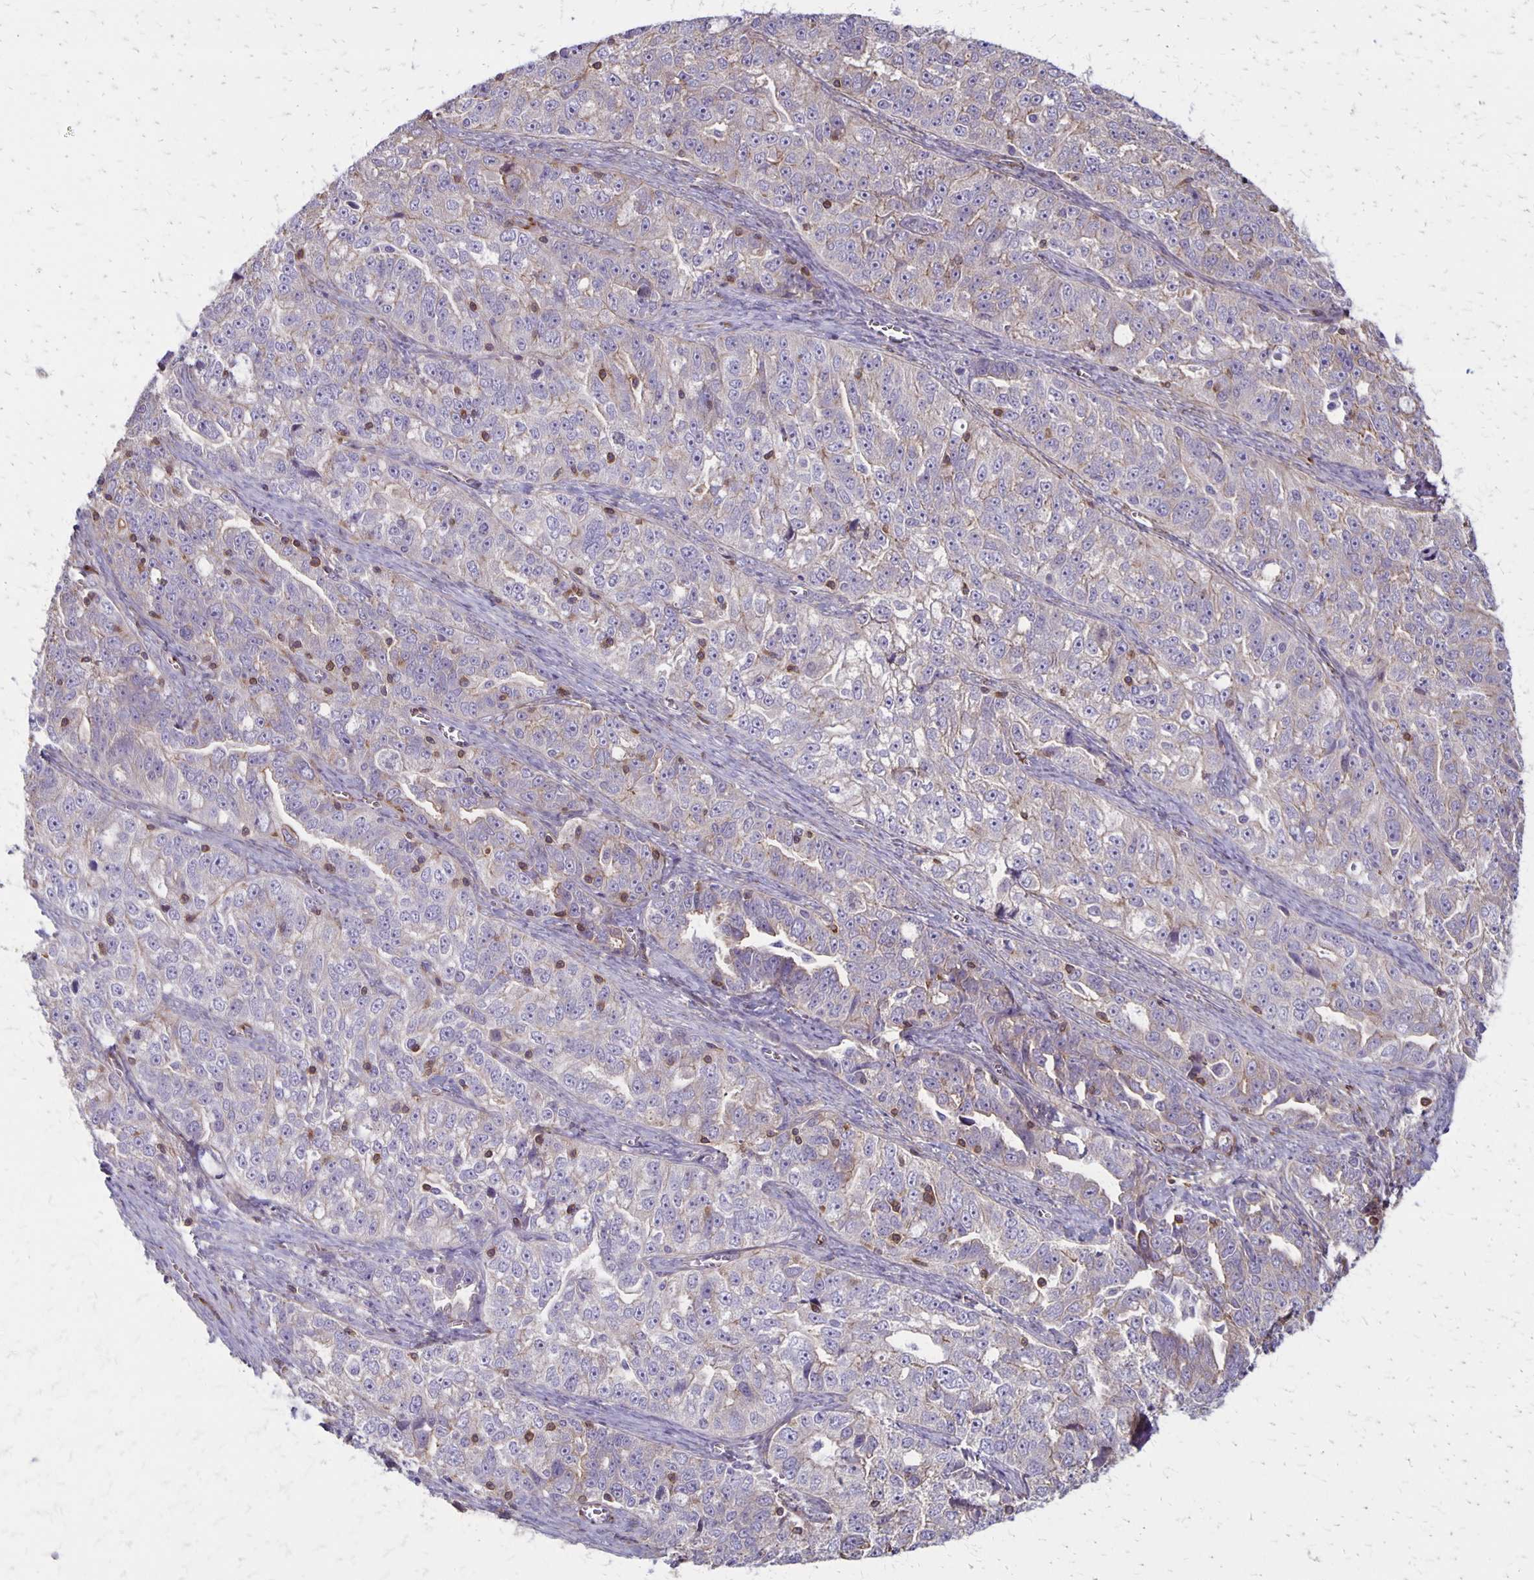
{"staining": {"intensity": "negative", "quantity": "none", "location": "none"}, "tissue": "ovarian cancer", "cell_type": "Tumor cells", "image_type": "cancer", "snomed": [{"axis": "morphology", "description": "Cystadenocarcinoma, serous, NOS"}, {"axis": "topography", "description": "Ovary"}], "caption": "Immunohistochemistry micrograph of human ovarian cancer (serous cystadenocarcinoma) stained for a protein (brown), which exhibits no staining in tumor cells.", "gene": "SEPTIN5", "patient": {"sex": "female", "age": 51}}